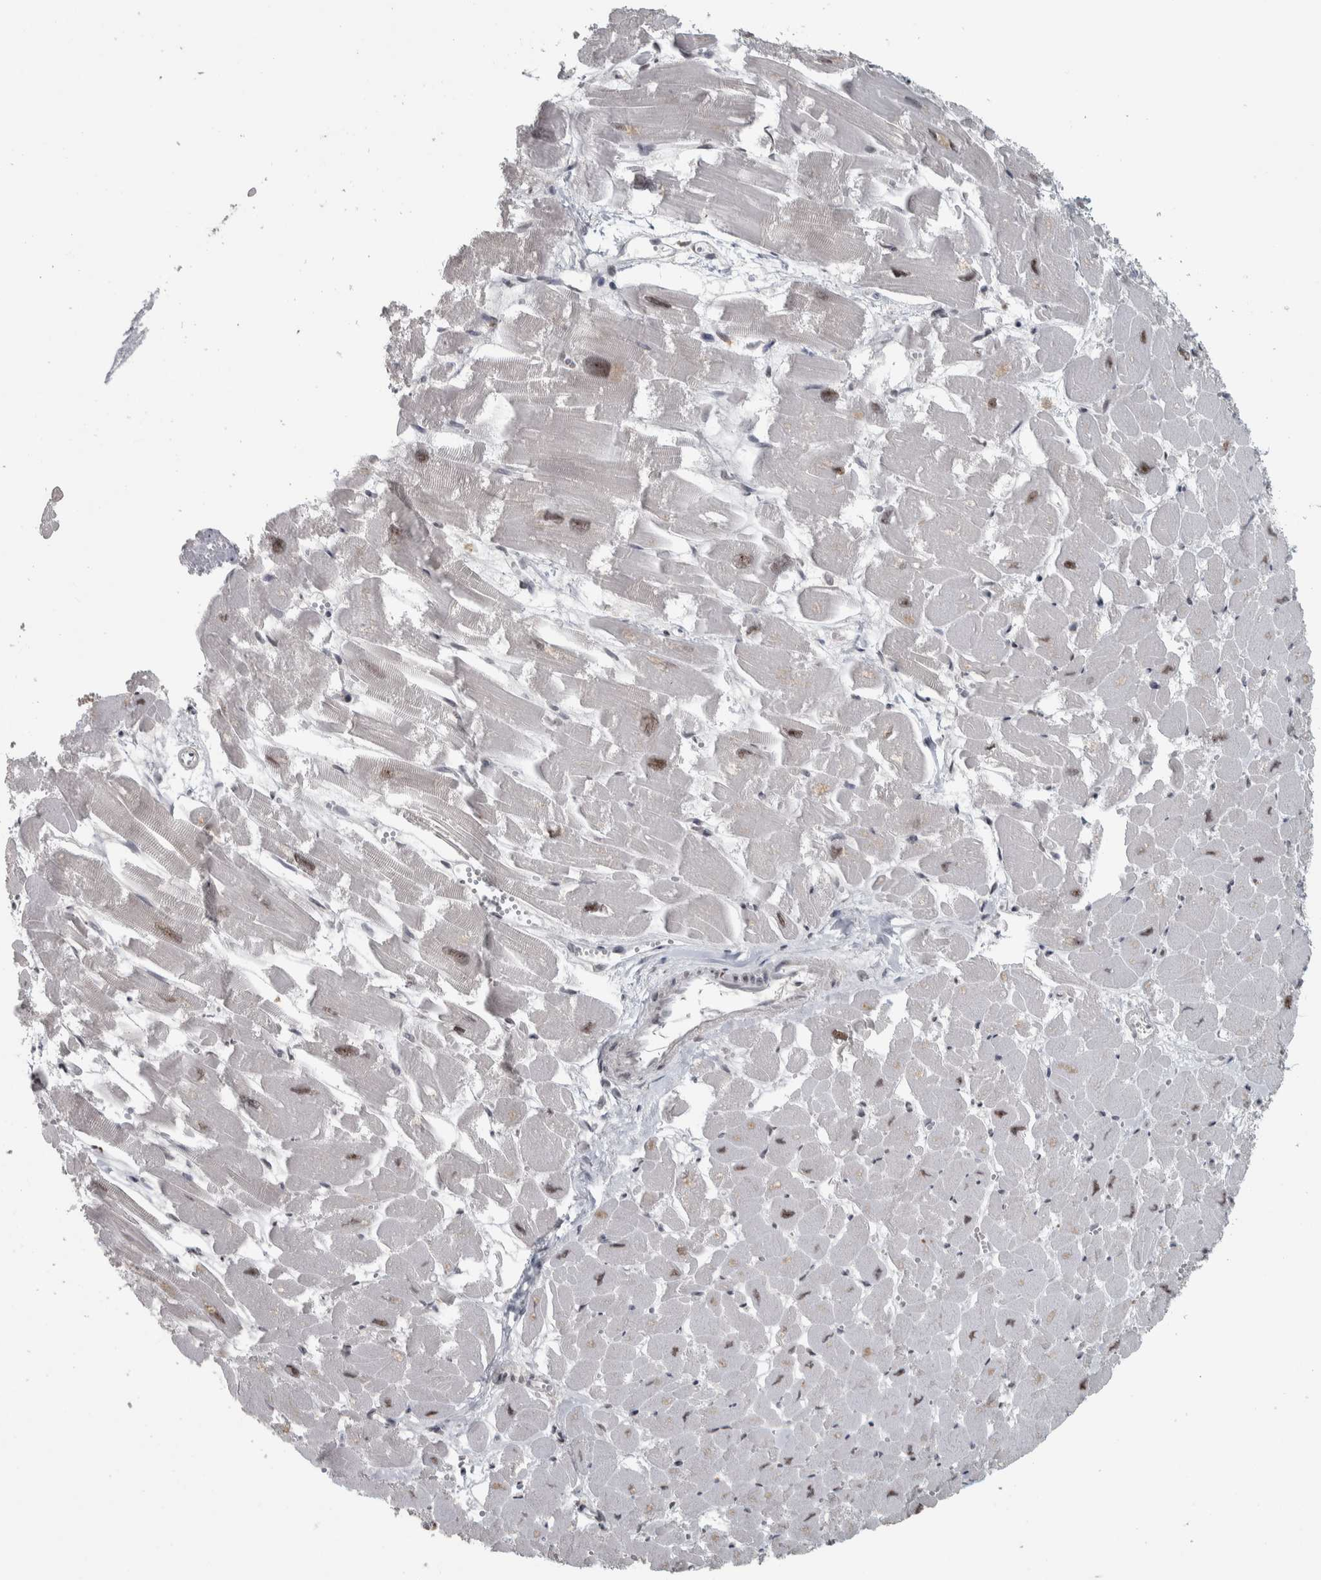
{"staining": {"intensity": "moderate", "quantity": "25%-75%", "location": "nuclear"}, "tissue": "heart muscle", "cell_type": "Cardiomyocytes", "image_type": "normal", "snomed": [{"axis": "morphology", "description": "Normal tissue, NOS"}, {"axis": "topography", "description": "Heart"}], "caption": "A brown stain labels moderate nuclear staining of a protein in cardiomyocytes of unremarkable heart muscle.", "gene": "DDX42", "patient": {"sex": "male", "age": 54}}